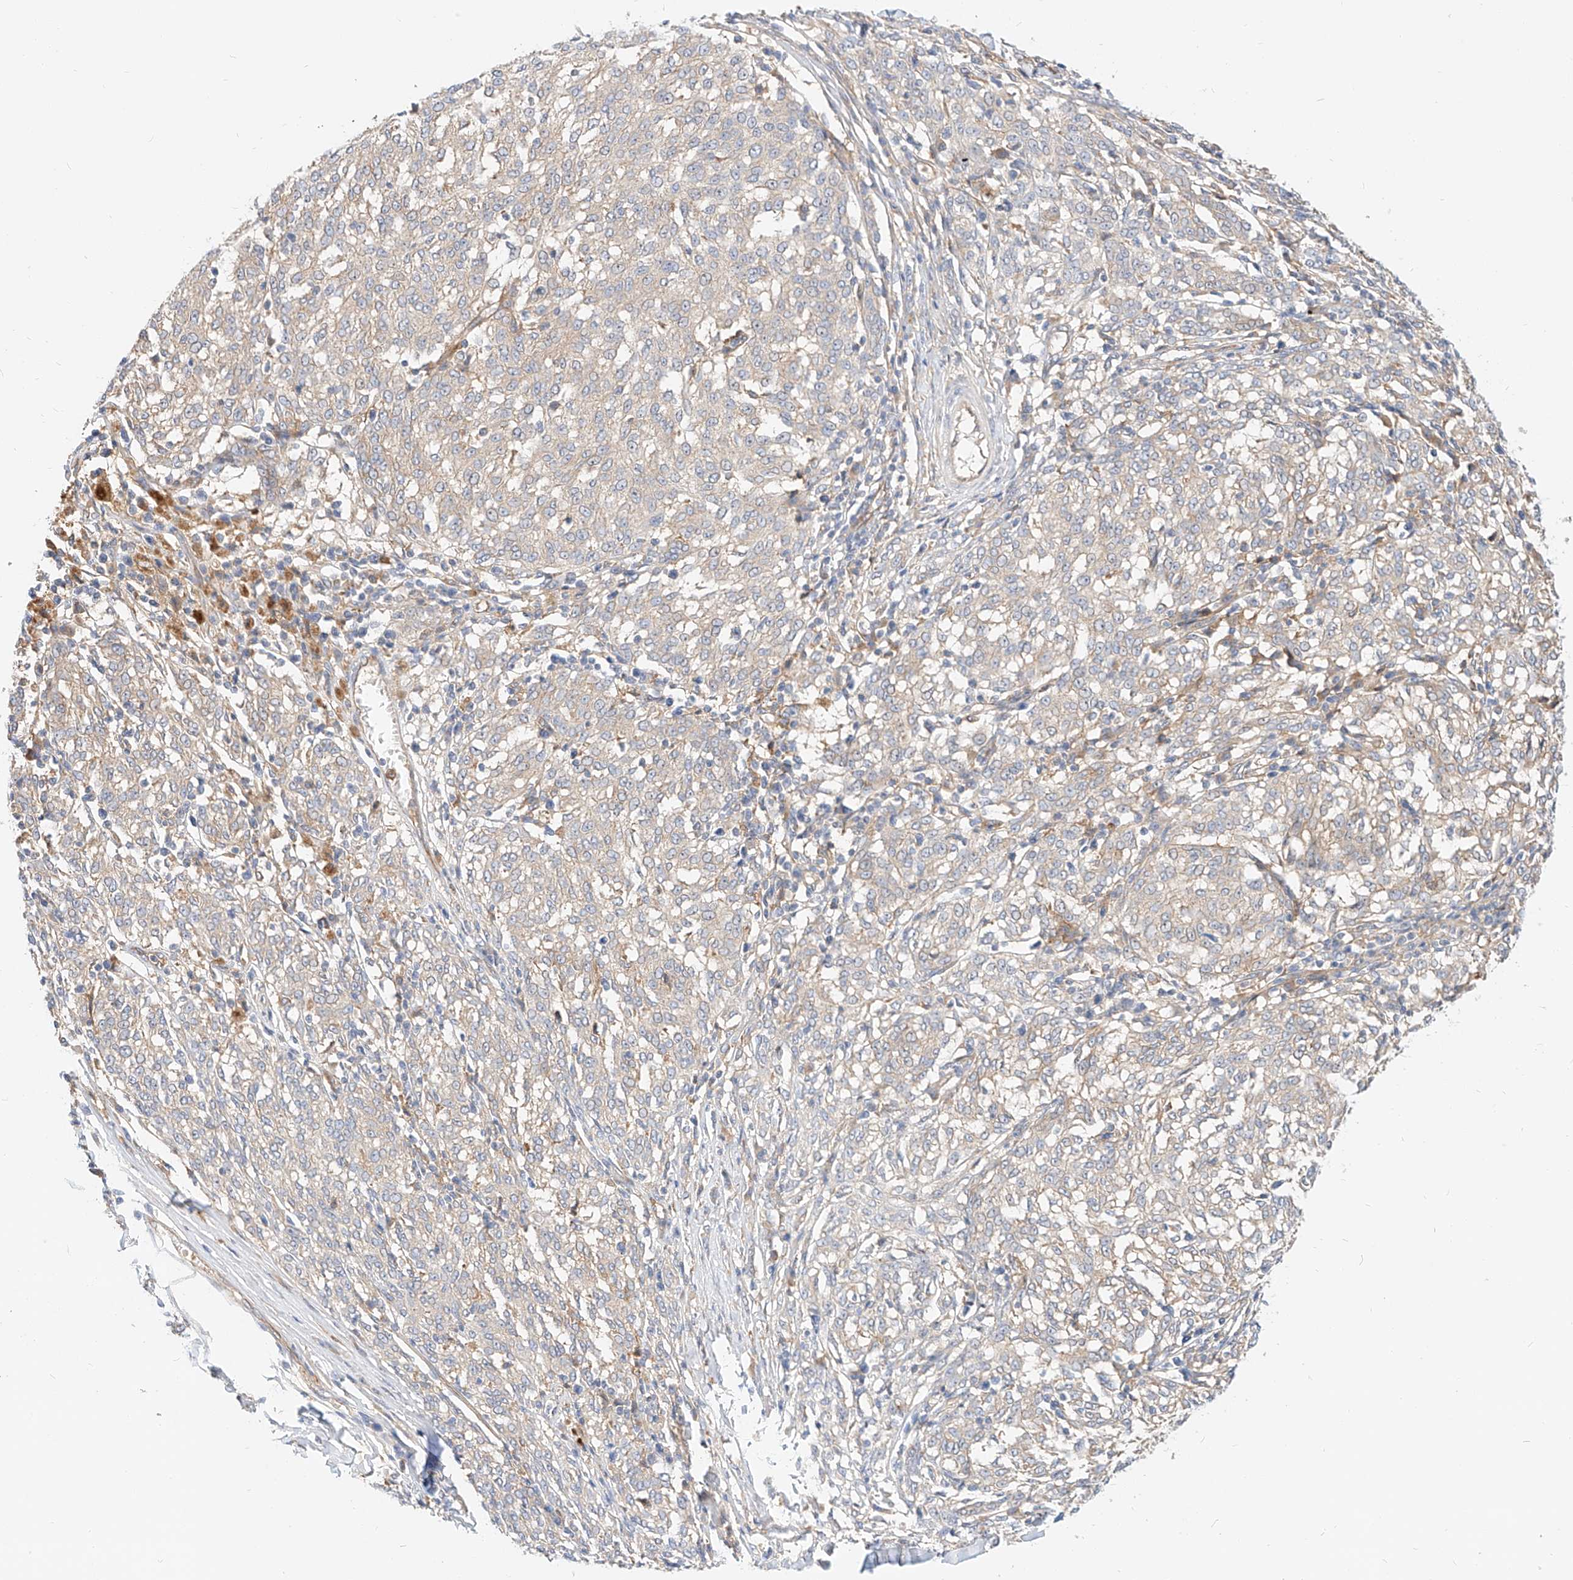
{"staining": {"intensity": "negative", "quantity": "none", "location": "none"}, "tissue": "melanoma", "cell_type": "Tumor cells", "image_type": "cancer", "snomed": [{"axis": "morphology", "description": "Malignant melanoma, NOS"}, {"axis": "topography", "description": "Skin"}], "caption": "Immunohistochemical staining of melanoma displays no significant positivity in tumor cells.", "gene": "NFAM1", "patient": {"sex": "female", "age": 72}}